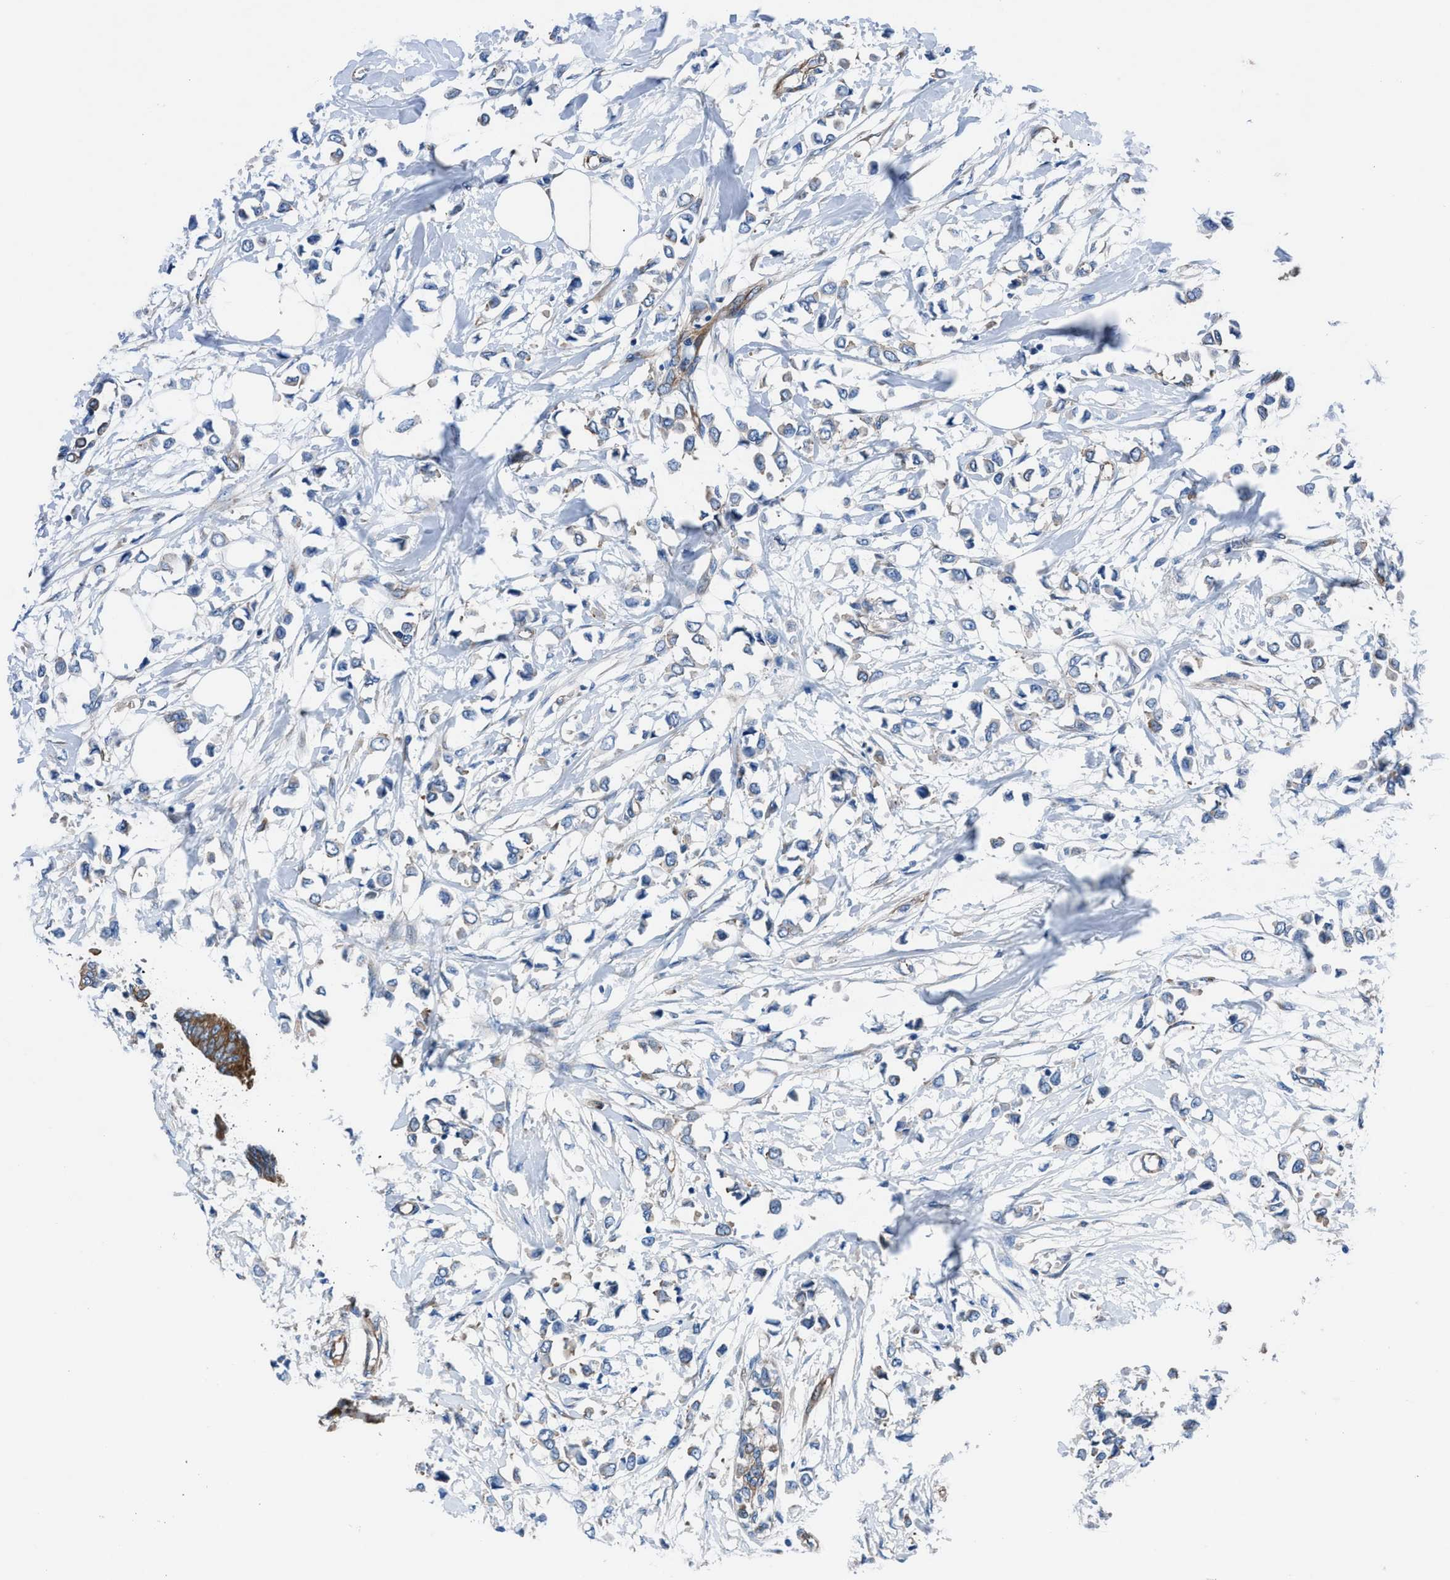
{"staining": {"intensity": "weak", "quantity": "<25%", "location": "cytoplasmic/membranous"}, "tissue": "breast cancer", "cell_type": "Tumor cells", "image_type": "cancer", "snomed": [{"axis": "morphology", "description": "Lobular carcinoma"}, {"axis": "topography", "description": "Breast"}], "caption": "Immunohistochemistry histopathology image of neoplastic tissue: breast cancer stained with DAB displays no significant protein expression in tumor cells.", "gene": "TRIP4", "patient": {"sex": "female", "age": 51}}